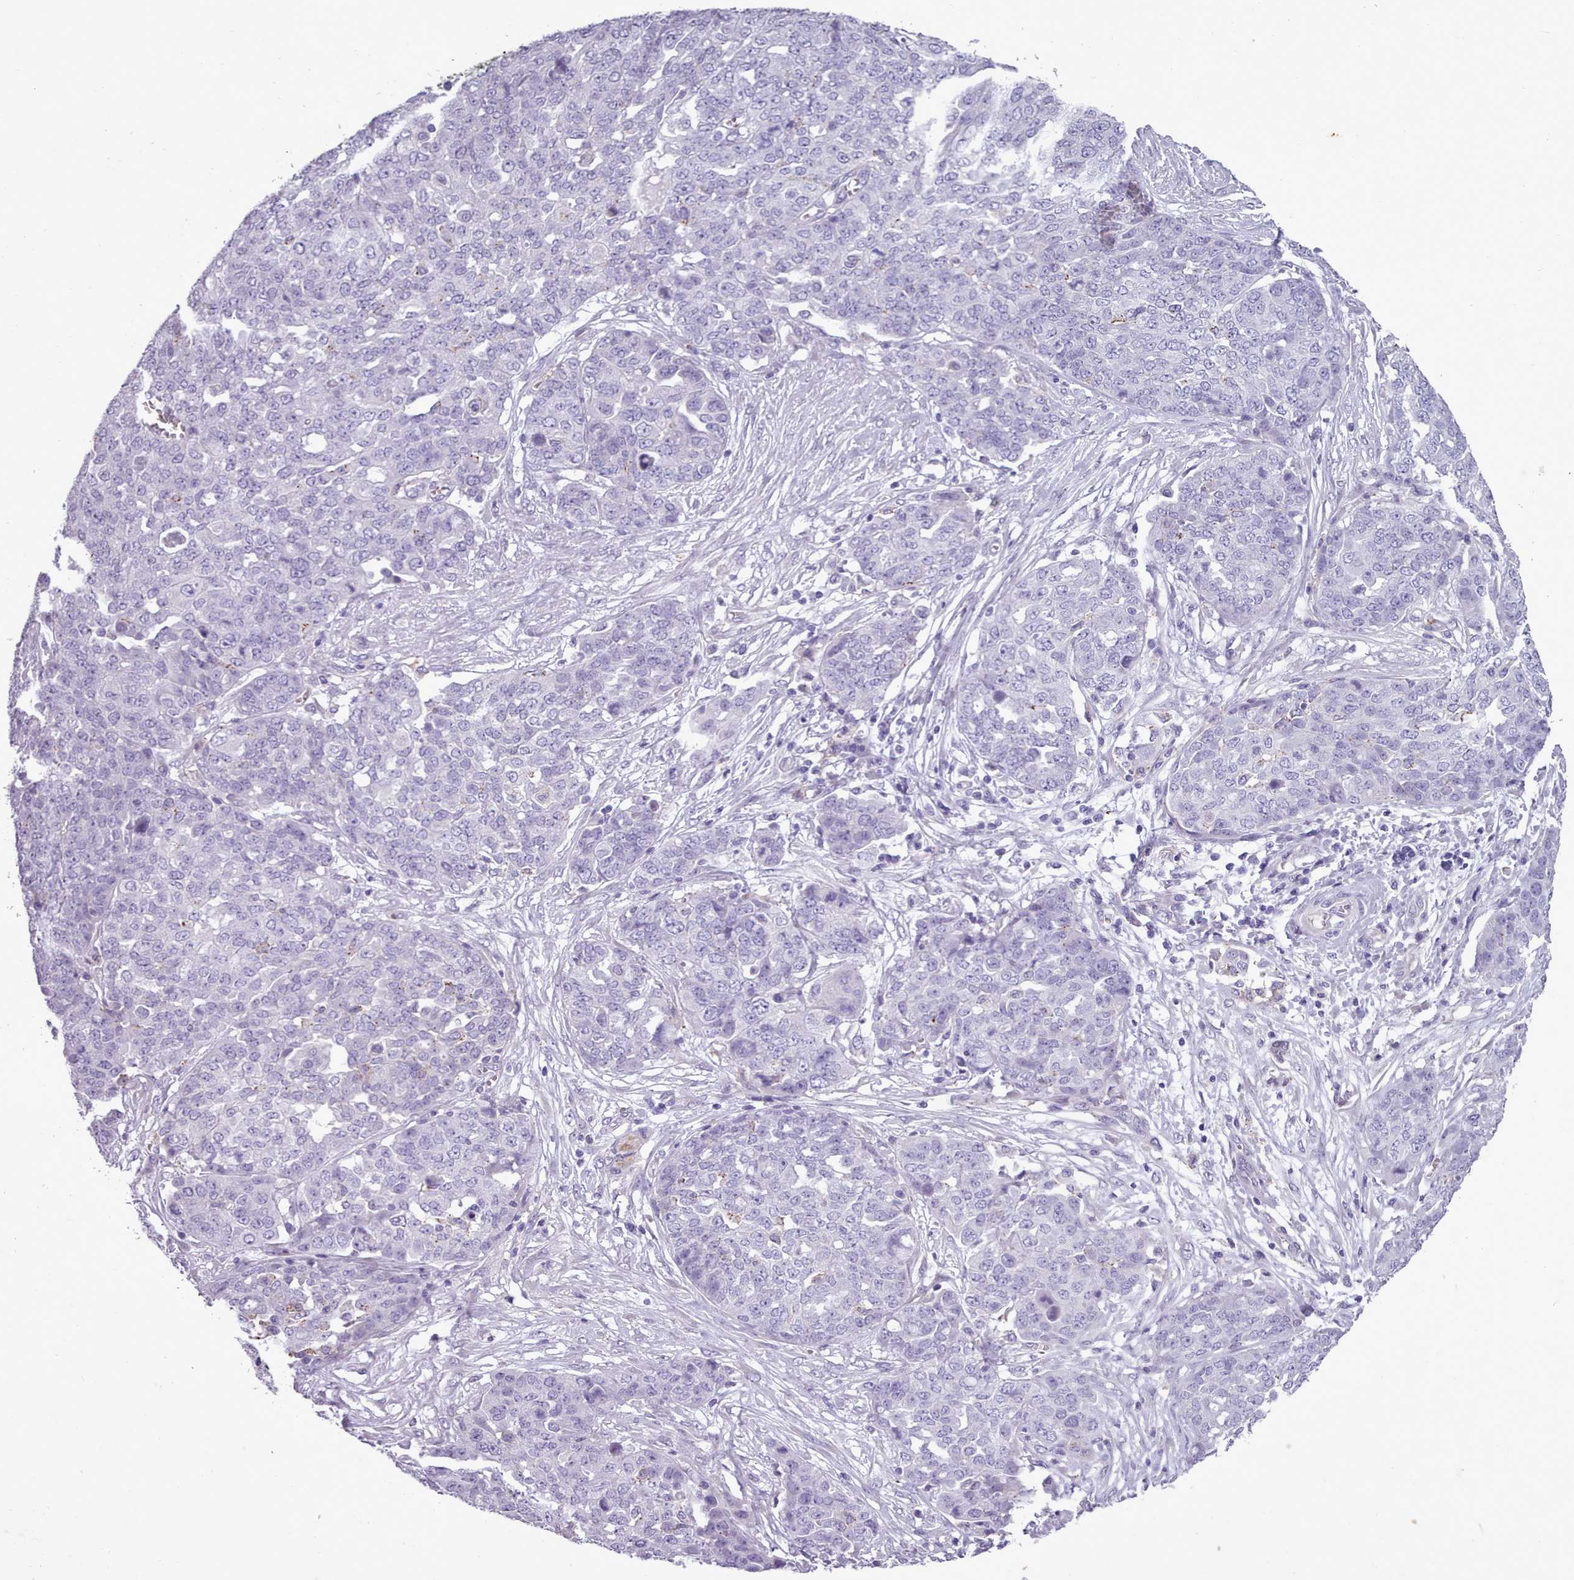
{"staining": {"intensity": "negative", "quantity": "none", "location": "none"}, "tissue": "ovarian cancer", "cell_type": "Tumor cells", "image_type": "cancer", "snomed": [{"axis": "morphology", "description": "Cystadenocarcinoma, serous, NOS"}, {"axis": "topography", "description": "Soft tissue"}, {"axis": "topography", "description": "Ovary"}], "caption": "Protein analysis of ovarian cancer (serous cystadenocarcinoma) reveals no significant expression in tumor cells.", "gene": "KCNT2", "patient": {"sex": "female", "age": 57}}